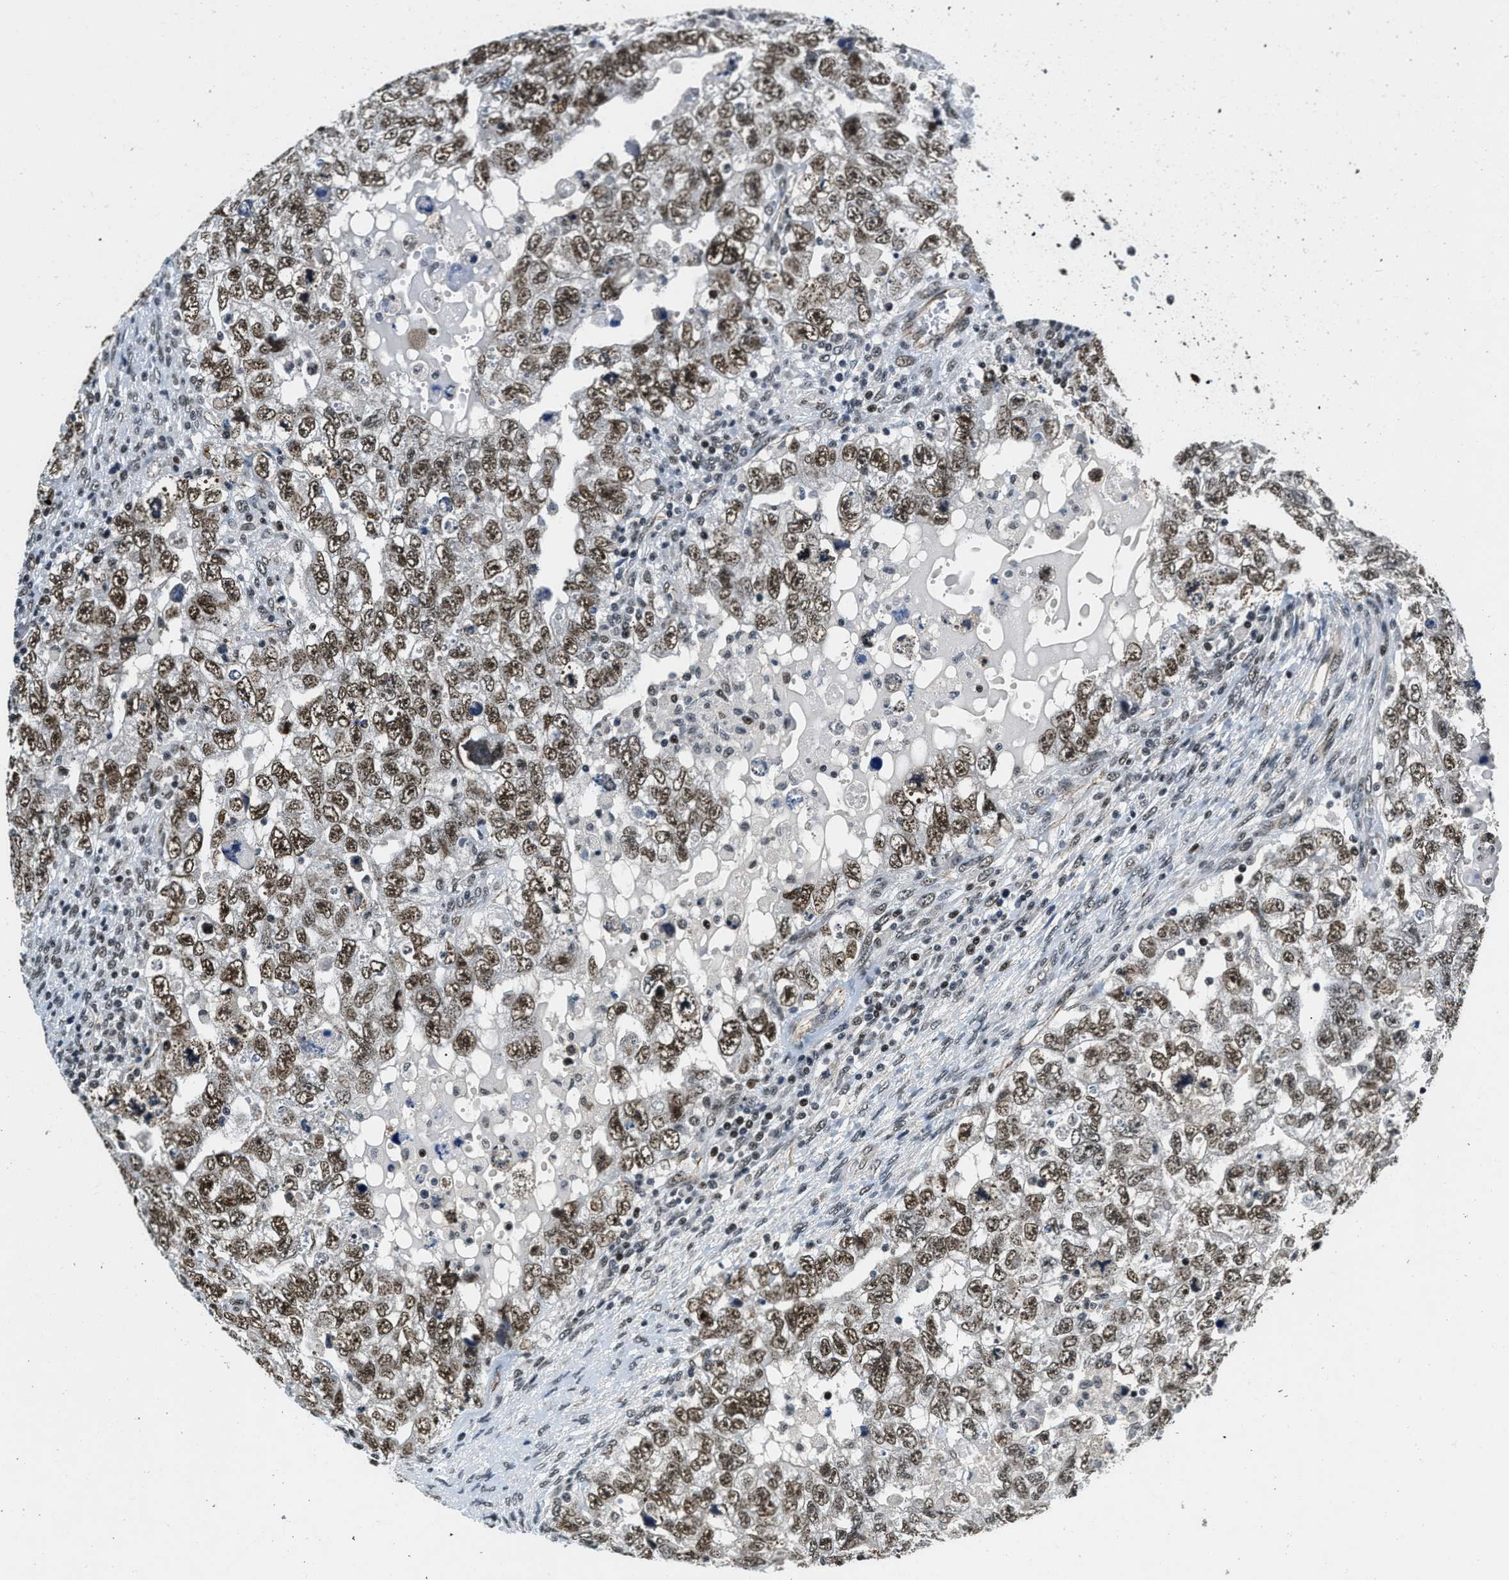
{"staining": {"intensity": "moderate", "quantity": ">75%", "location": "nuclear"}, "tissue": "testis cancer", "cell_type": "Tumor cells", "image_type": "cancer", "snomed": [{"axis": "morphology", "description": "Carcinoma, Embryonal, NOS"}, {"axis": "topography", "description": "Testis"}], "caption": "IHC of testis embryonal carcinoma displays medium levels of moderate nuclear positivity in about >75% of tumor cells. Using DAB (brown) and hematoxylin (blue) stains, captured at high magnification using brightfield microscopy.", "gene": "CCNE1", "patient": {"sex": "male", "age": 36}}